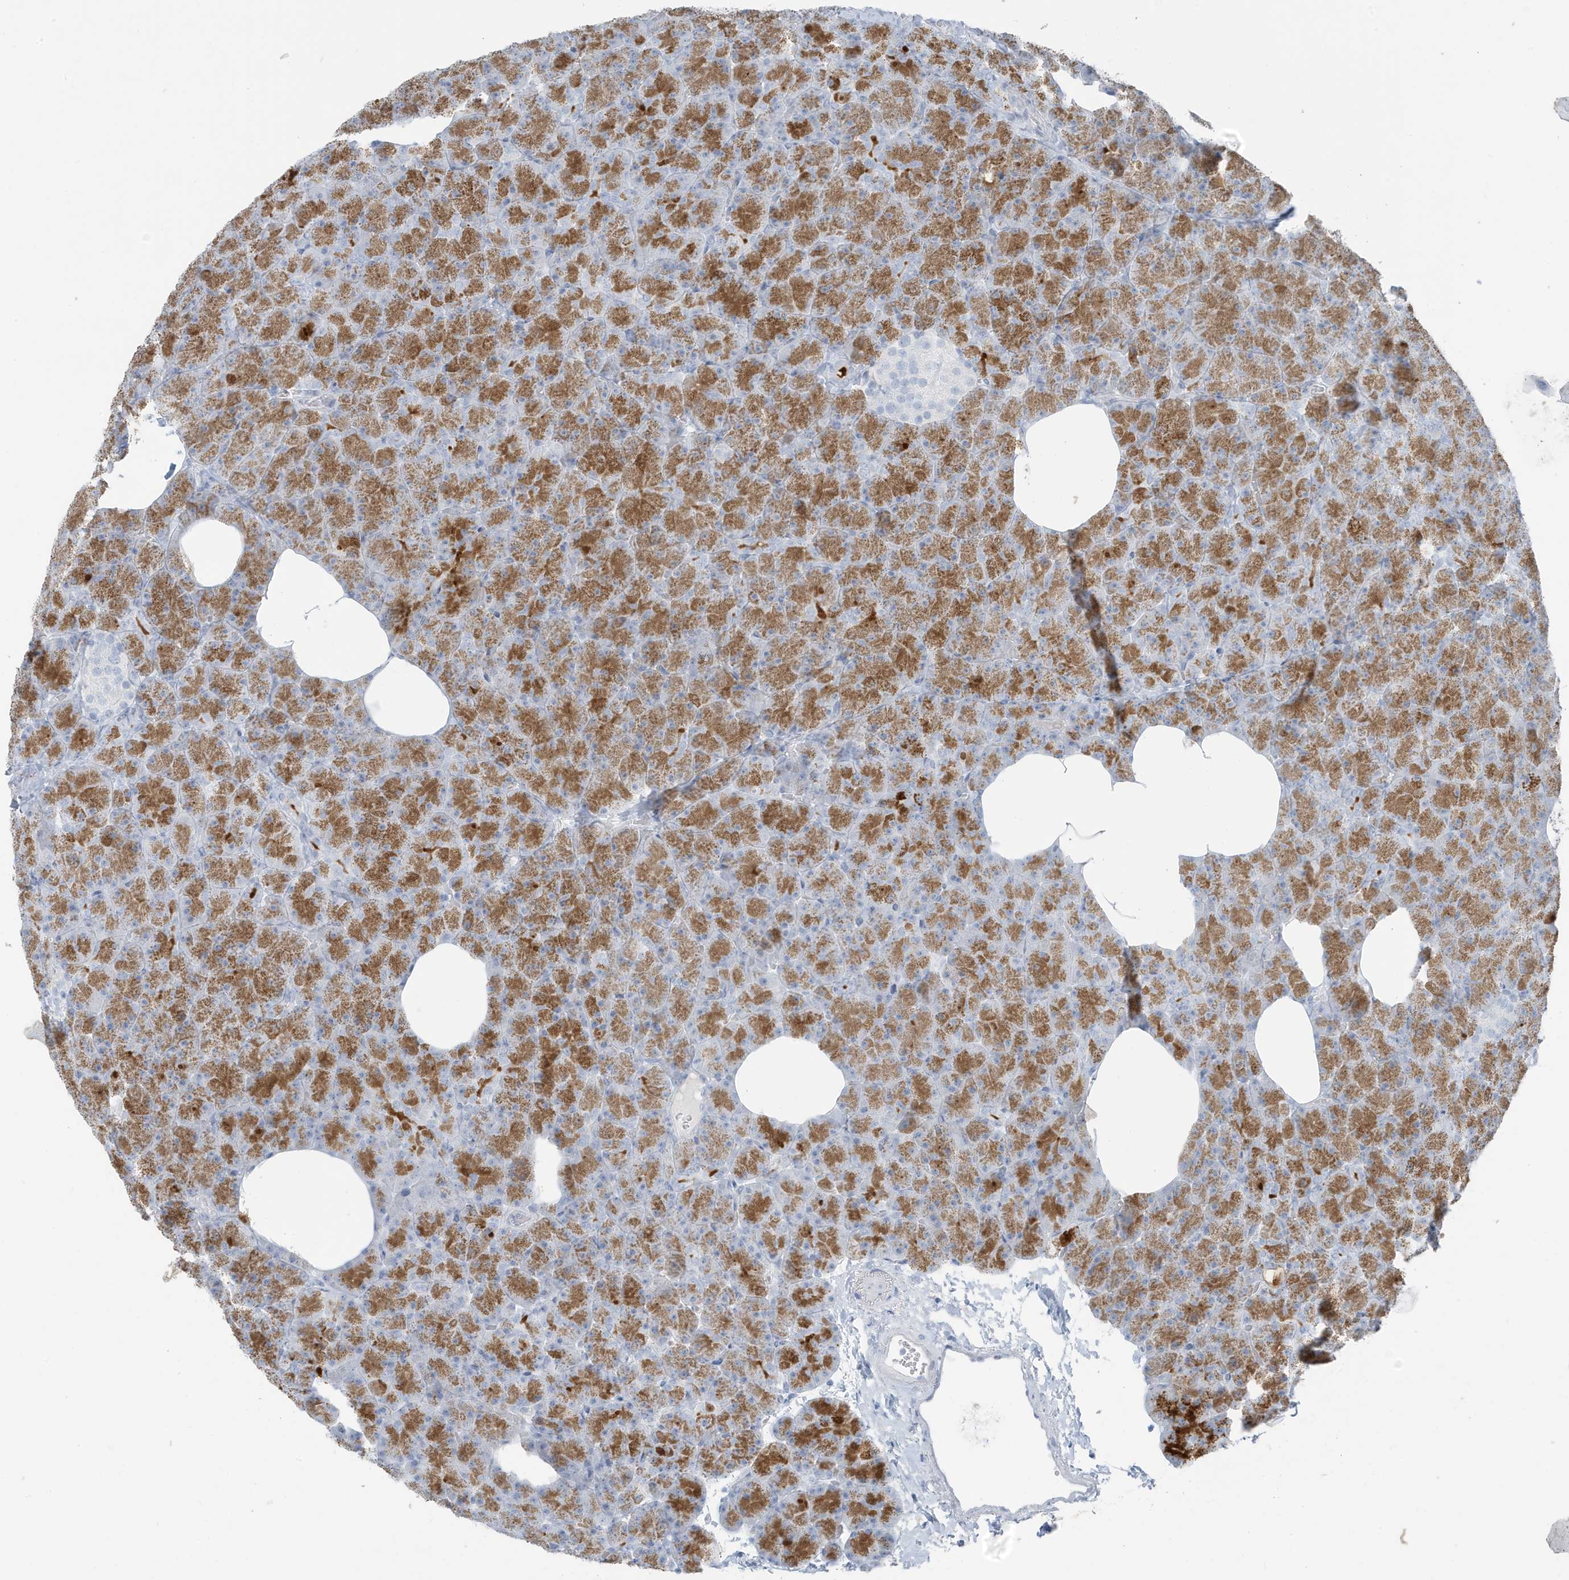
{"staining": {"intensity": "moderate", "quantity": ">75%", "location": "cytoplasmic/membranous"}, "tissue": "pancreas", "cell_type": "Exocrine glandular cells", "image_type": "normal", "snomed": [{"axis": "morphology", "description": "Normal tissue, NOS"}, {"axis": "morphology", "description": "Carcinoid, malignant, NOS"}, {"axis": "topography", "description": "Pancreas"}], "caption": "A histopathology image of pancreas stained for a protein shows moderate cytoplasmic/membranous brown staining in exocrine glandular cells.", "gene": "ZFP64", "patient": {"sex": "female", "age": 35}}